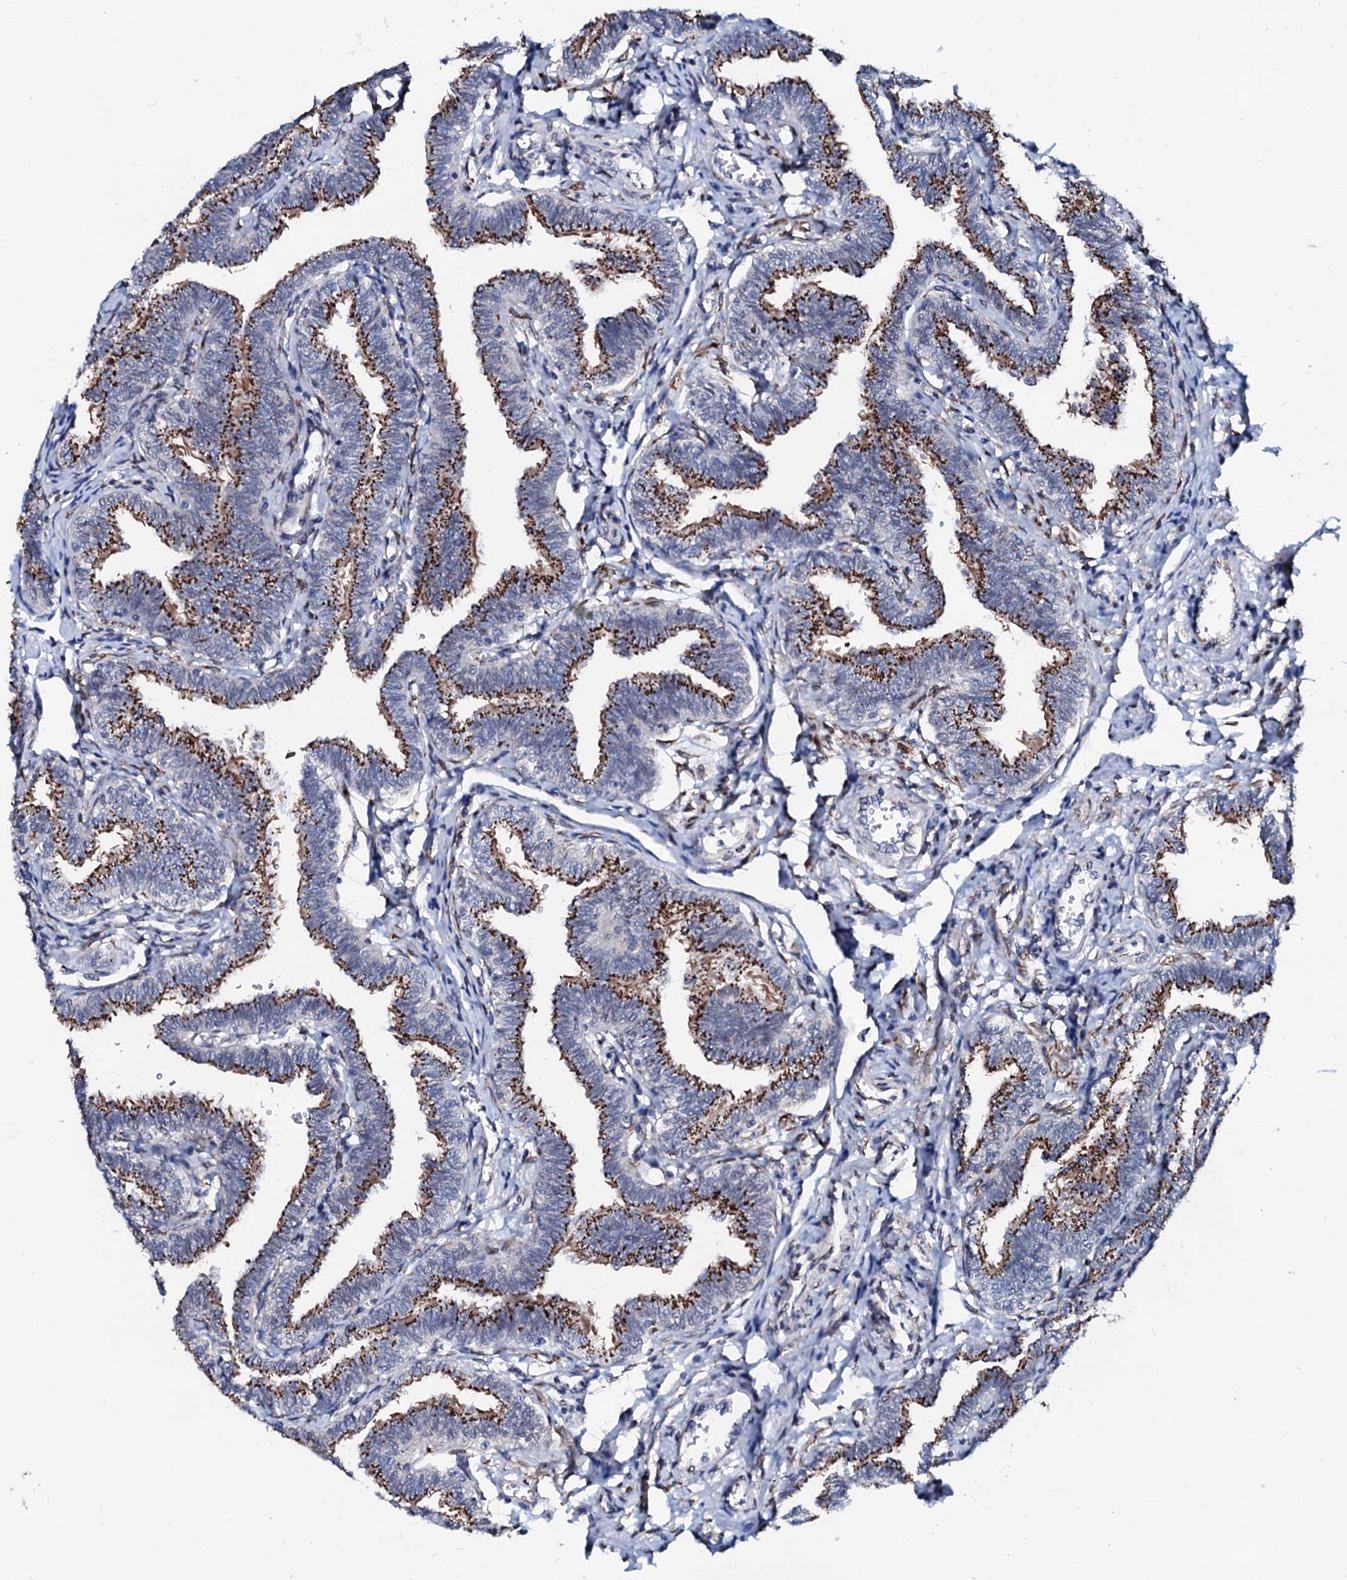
{"staining": {"intensity": "strong", "quantity": "25%-75%", "location": "cytoplasmic/membranous"}, "tissue": "fallopian tube", "cell_type": "Glandular cells", "image_type": "normal", "snomed": [{"axis": "morphology", "description": "Normal tissue, NOS"}, {"axis": "topography", "description": "Fallopian tube"}, {"axis": "topography", "description": "Ovary"}], "caption": "High-magnification brightfield microscopy of normal fallopian tube stained with DAB (brown) and counterstained with hematoxylin (blue). glandular cells exhibit strong cytoplasmic/membranous positivity is identified in approximately25%-75% of cells. (brown staining indicates protein expression, while blue staining denotes nuclei).", "gene": "TMCO3", "patient": {"sex": "female", "age": 23}}